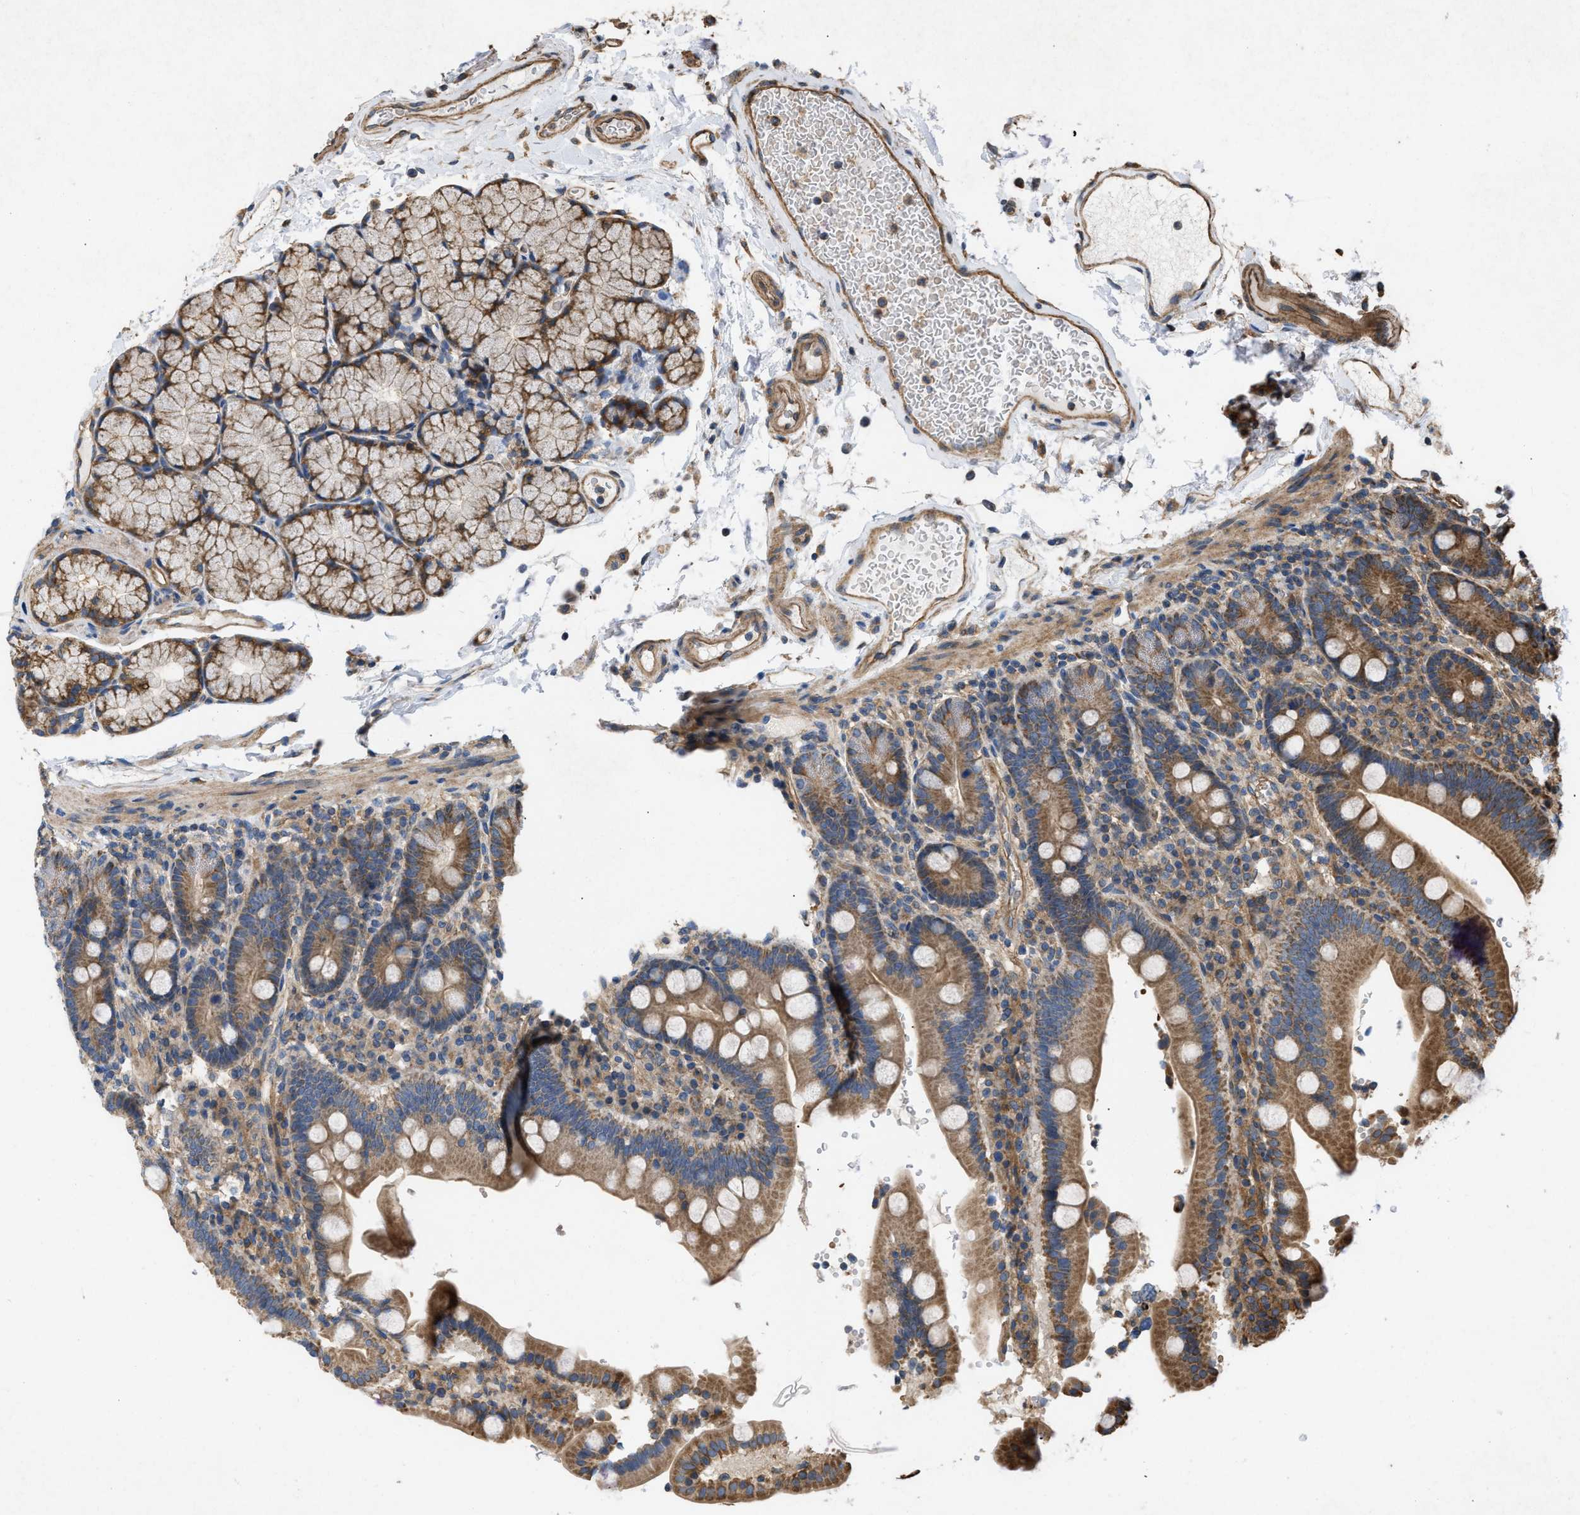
{"staining": {"intensity": "moderate", "quantity": ">75%", "location": "cytoplasmic/membranous"}, "tissue": "duodenum", "cell_type": "Glandular cells", "image_type": "normal", "snomed": [{"axis": "morphology", "description": "Normal tissue, NOS"}, {"axis": "topography", "description": "Small intestine, NOS"}], "caption": "Immunohistochemistry (IHC) image of unremarkable duodenum stained for a protein (brown), which displays medium levels of moderate cytoplasmic/membranous staining in approximately >75% of glandular cells.", "gene": "GNB4", "patient": {"sex": "female", "age": 71}}